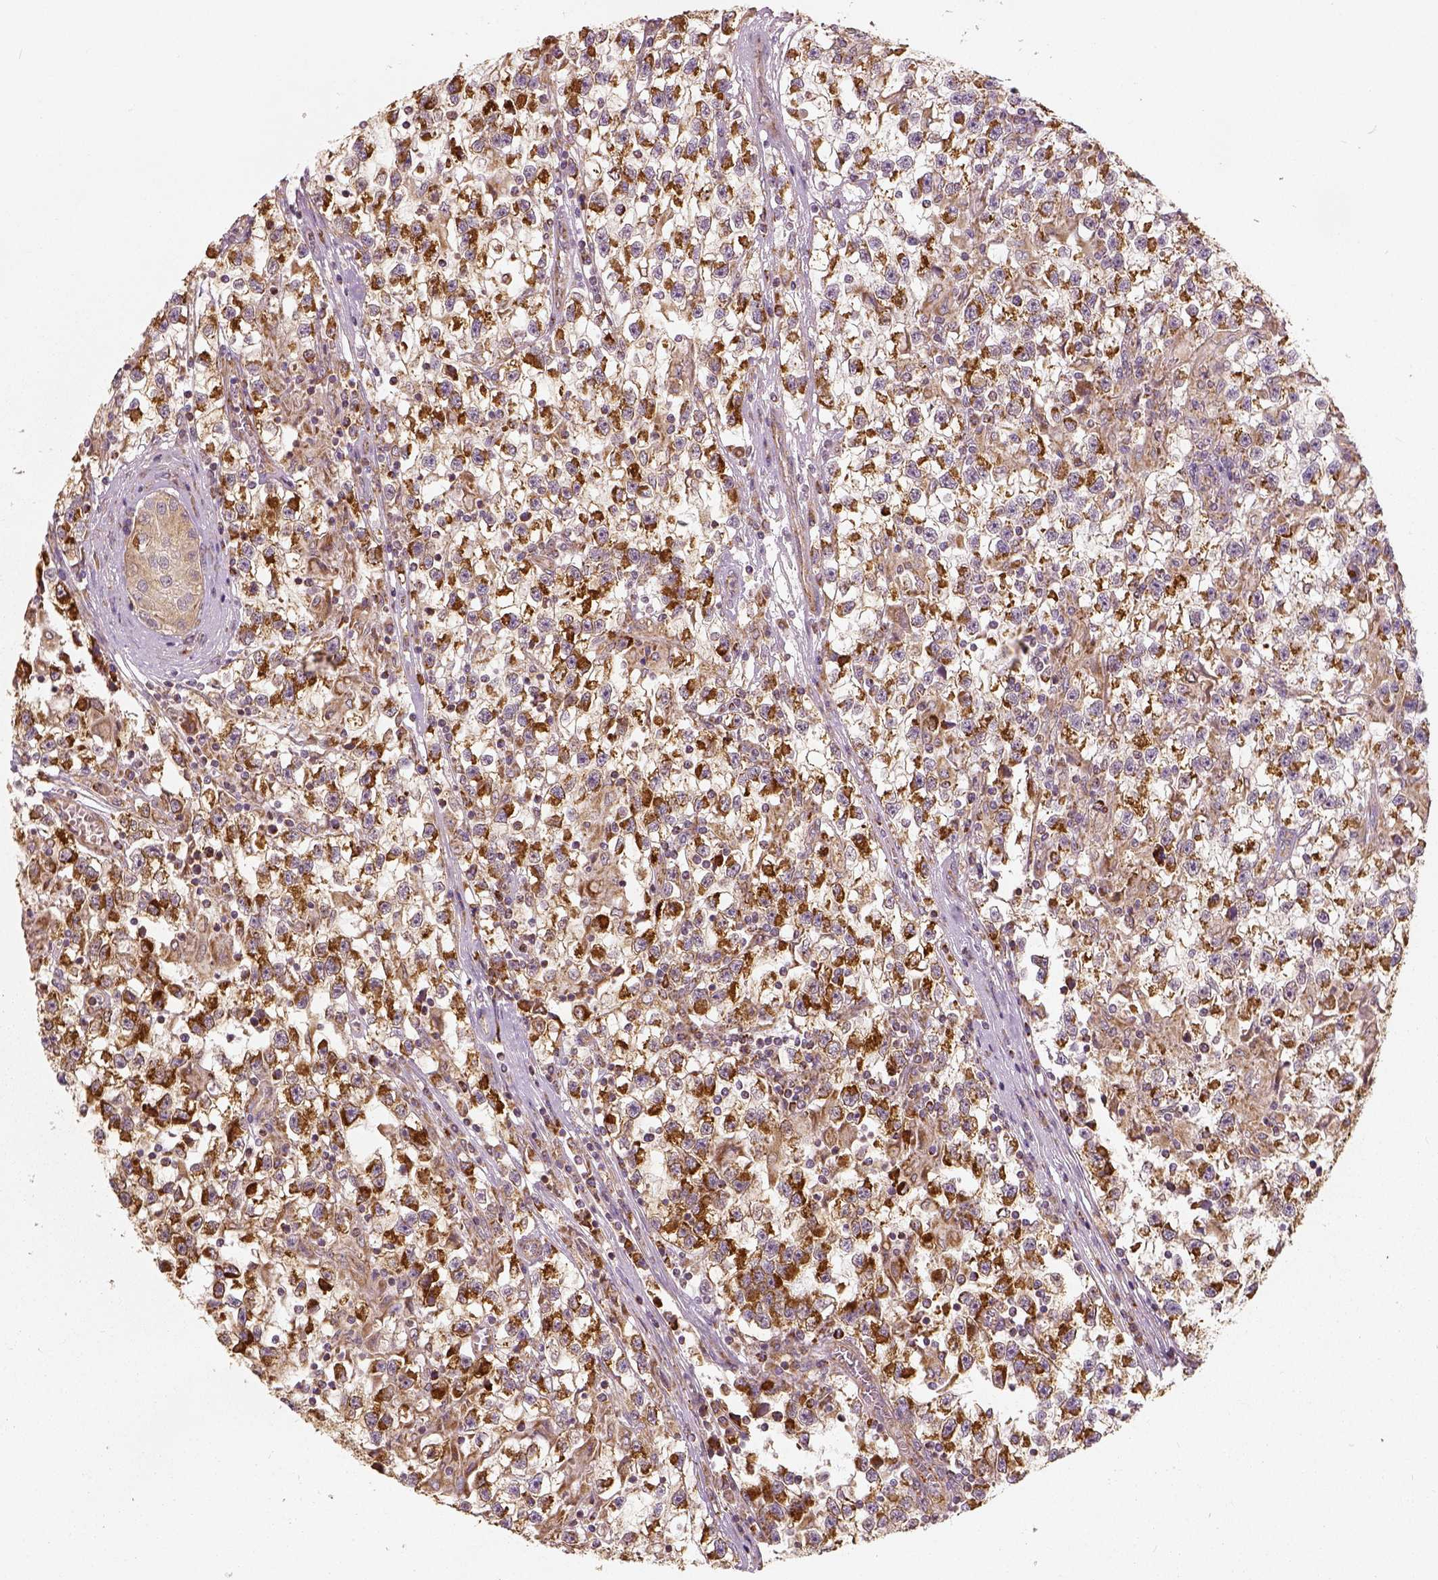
{"staining": {"intensity": "strong", "quantity": ">75%", "location": "cytoplasmic/membranous"}, "tissue": "testis cancer", "cell_type": "Tumor cells", "image_type": "cancer", "snomed": [{"axis": "morphology", "description": "Seminoma, NOS"}, {"axis": "topography", "description": "Testis"}], "caption": "IHC (DAB) staining of human testis cancer (seminoma) reveals strong cytoplasmic/membranous protein expression in approximately >75% of tumor cells. (DAB = brown stain, brightfield microscopy at high magnification).", "gene": "PGAM5", "patient": {"sex": "male", "age": 31}}